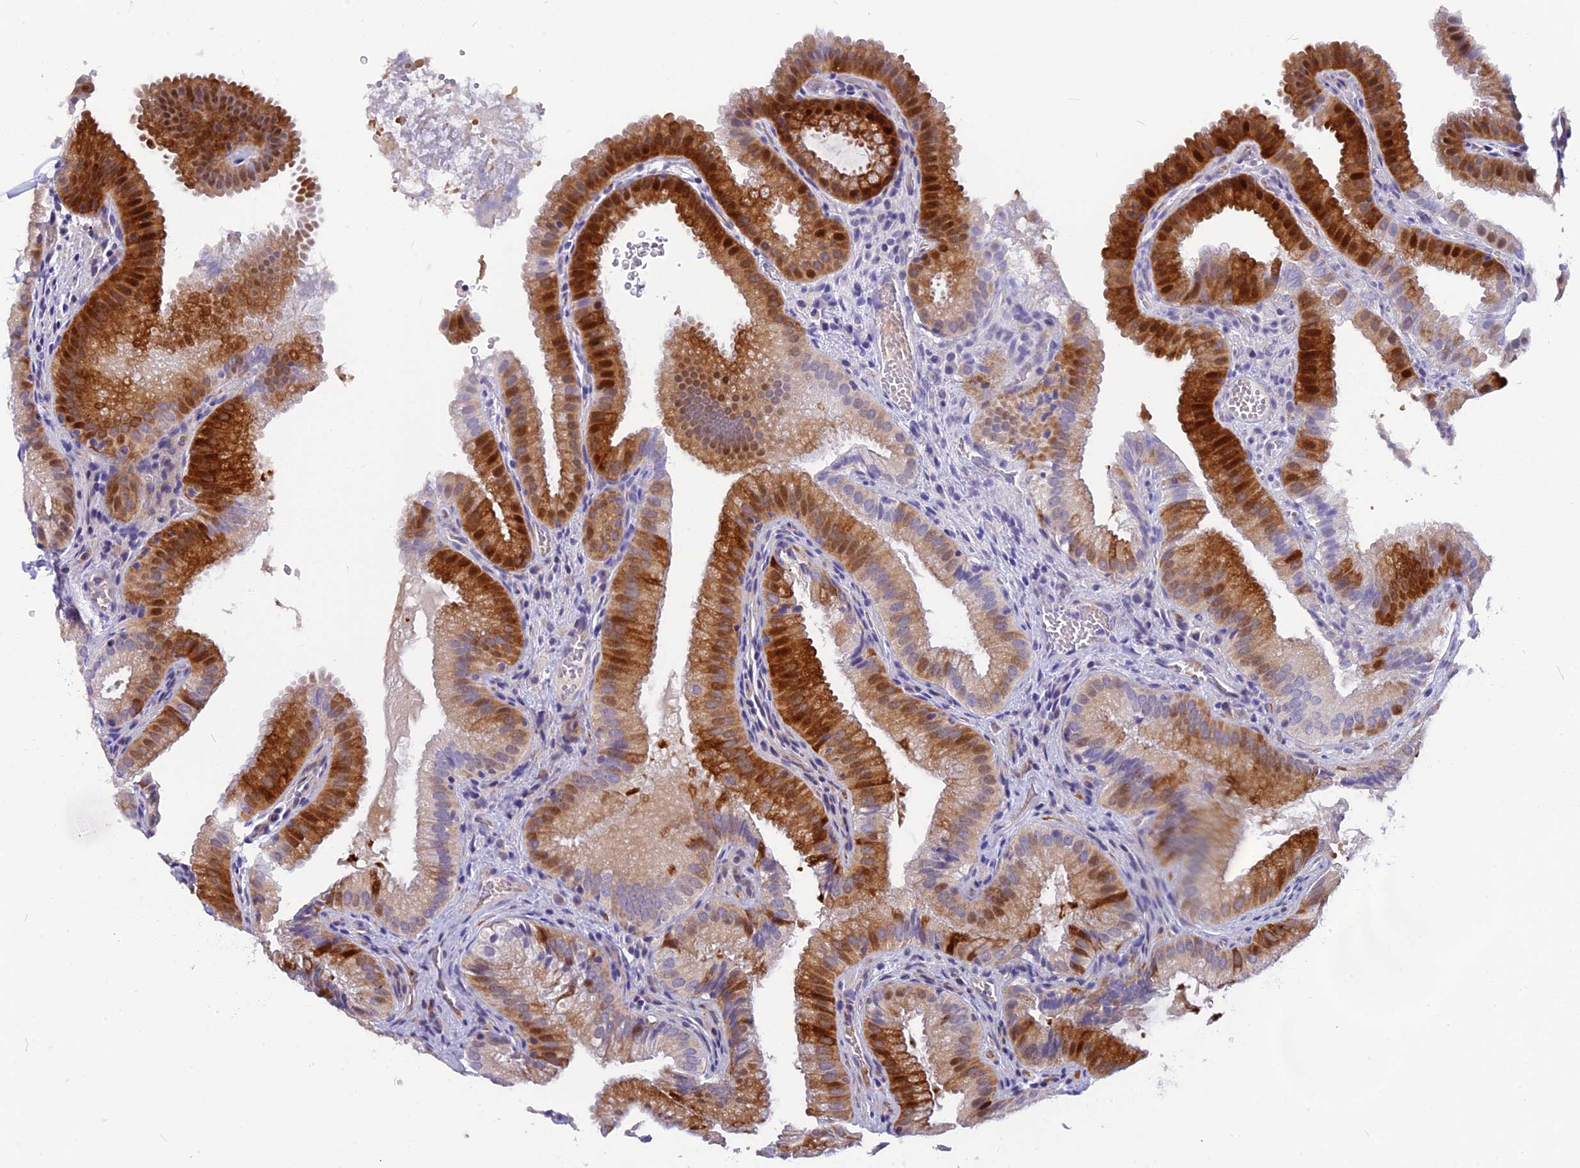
{"staining": {"intensity": "strong", "quantity": "25%-75%", "location": "cytoplasmic/membranous,nuclear"}, "tissue": "gallbladder", "cell_type": "Glandular cells", "image_type": "normal", "snomed": [{"axis": "morphology", "description": "Normal tissue, NOS"}, {"axis": "topography", "description": "Gallbladder"}], "caption": "Brown immunohistochemical staining in unremarkable gallbladder displays strong cytoplasmic/membranous,nuclear expression in approximately 25%-75% of glandular cells. The staining was performed using DAB (3,3'-diaminobenzidine) to visualize the protein expression in brown, while the nuclei were stained in blue with hematoxylin (Magnification: 20x).", "gene": "NKPD1", "patient": {"sex": "female", "age": 30}}